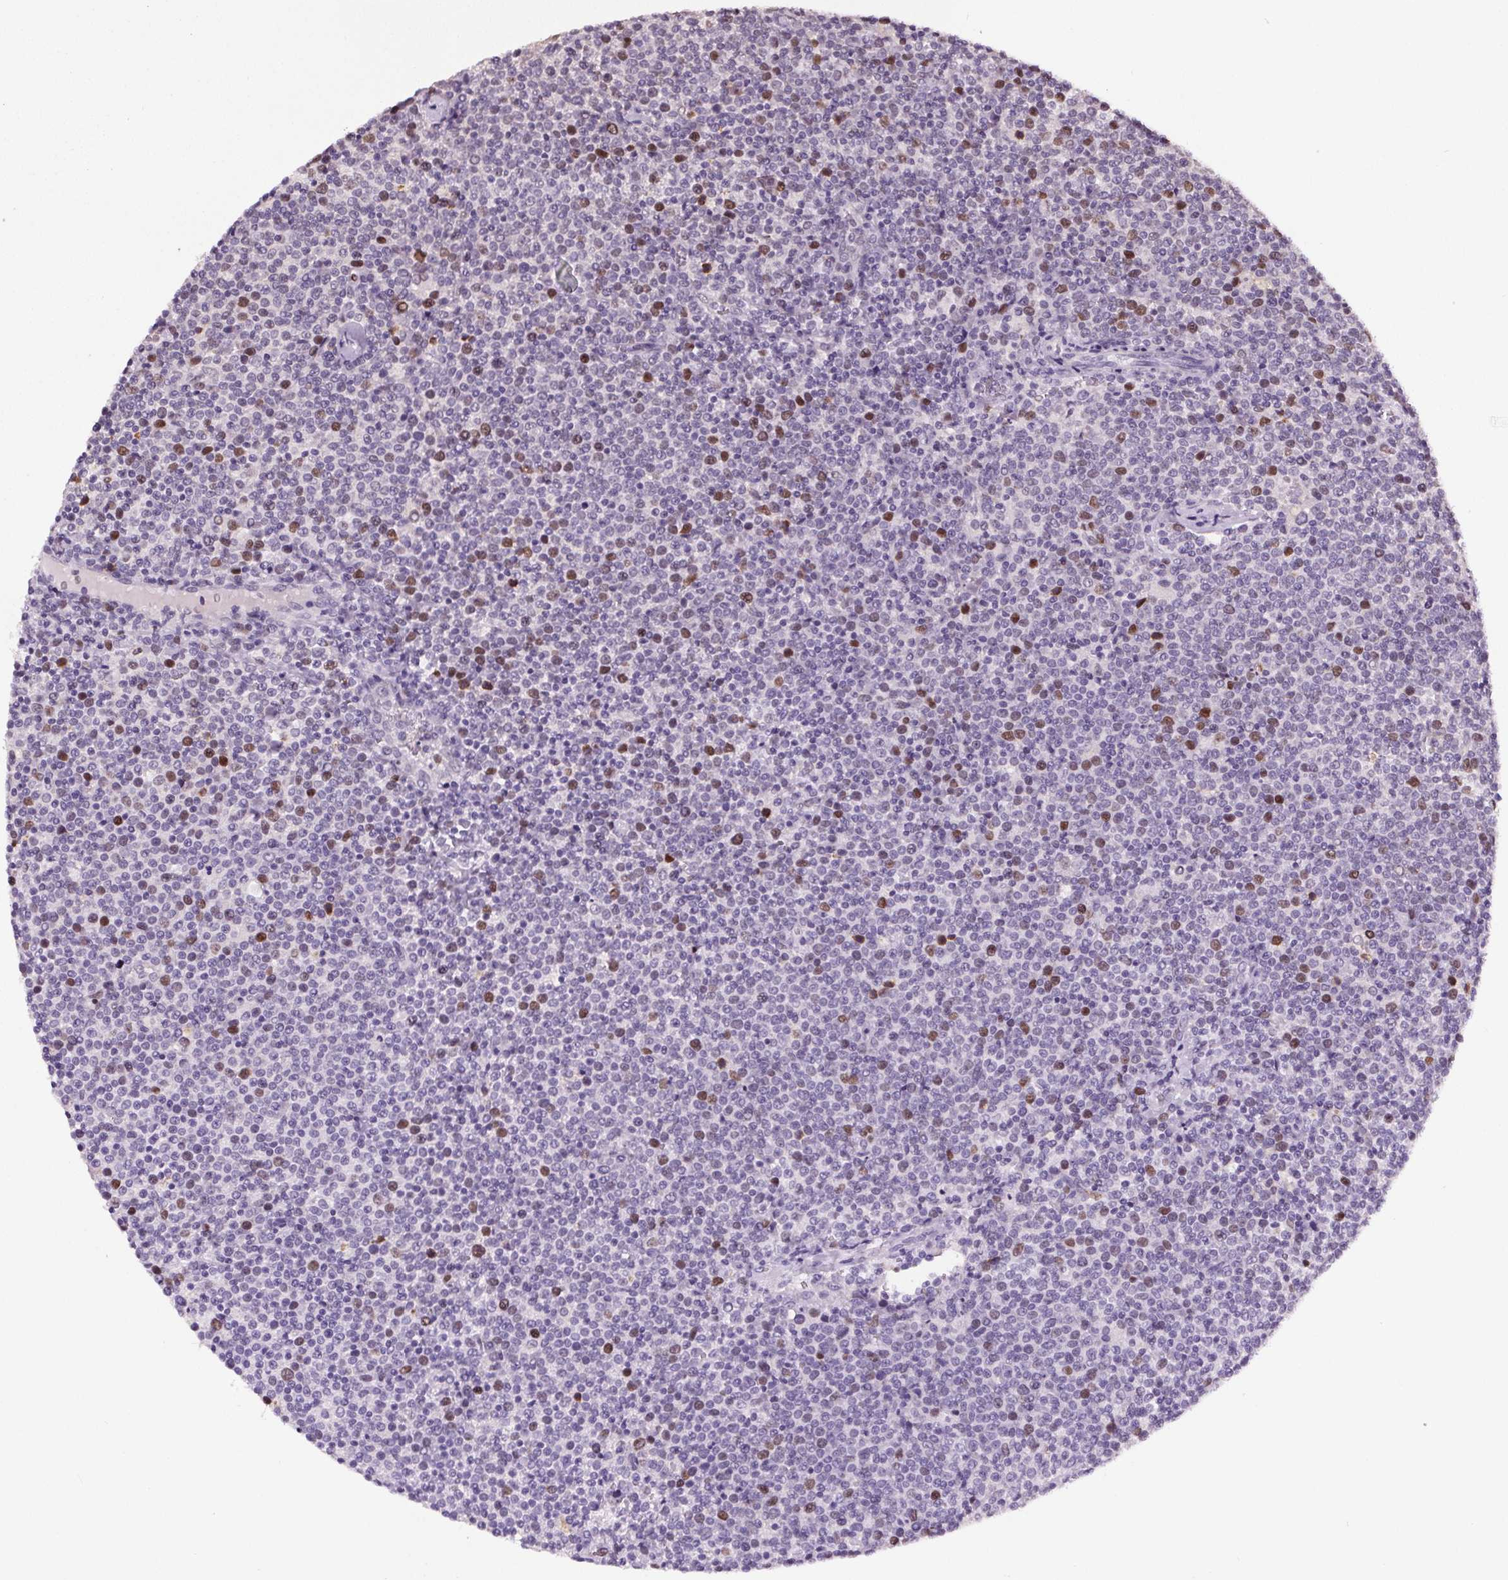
{"staining": {"intensity": "moderate", "quantity": "<25%", "location": "nuclear"}, "tissue": "lymphoma", "cell_type": "Tumor cells", "image_type": "cancer", "snomed": [{"axis": "morphology", "description": "Malignant lymphoma, non-Hodgkin's type, High grade"}, {"axis": "topography", "description": "Lymph node"}], "caption": "Lymphoma was stained to show a protein in brown. There is low levels of moderate nuclear staining in about <25% of tumor cells.", "gene": "CENPF", "patient": {"sex": "male", "age": 61}}